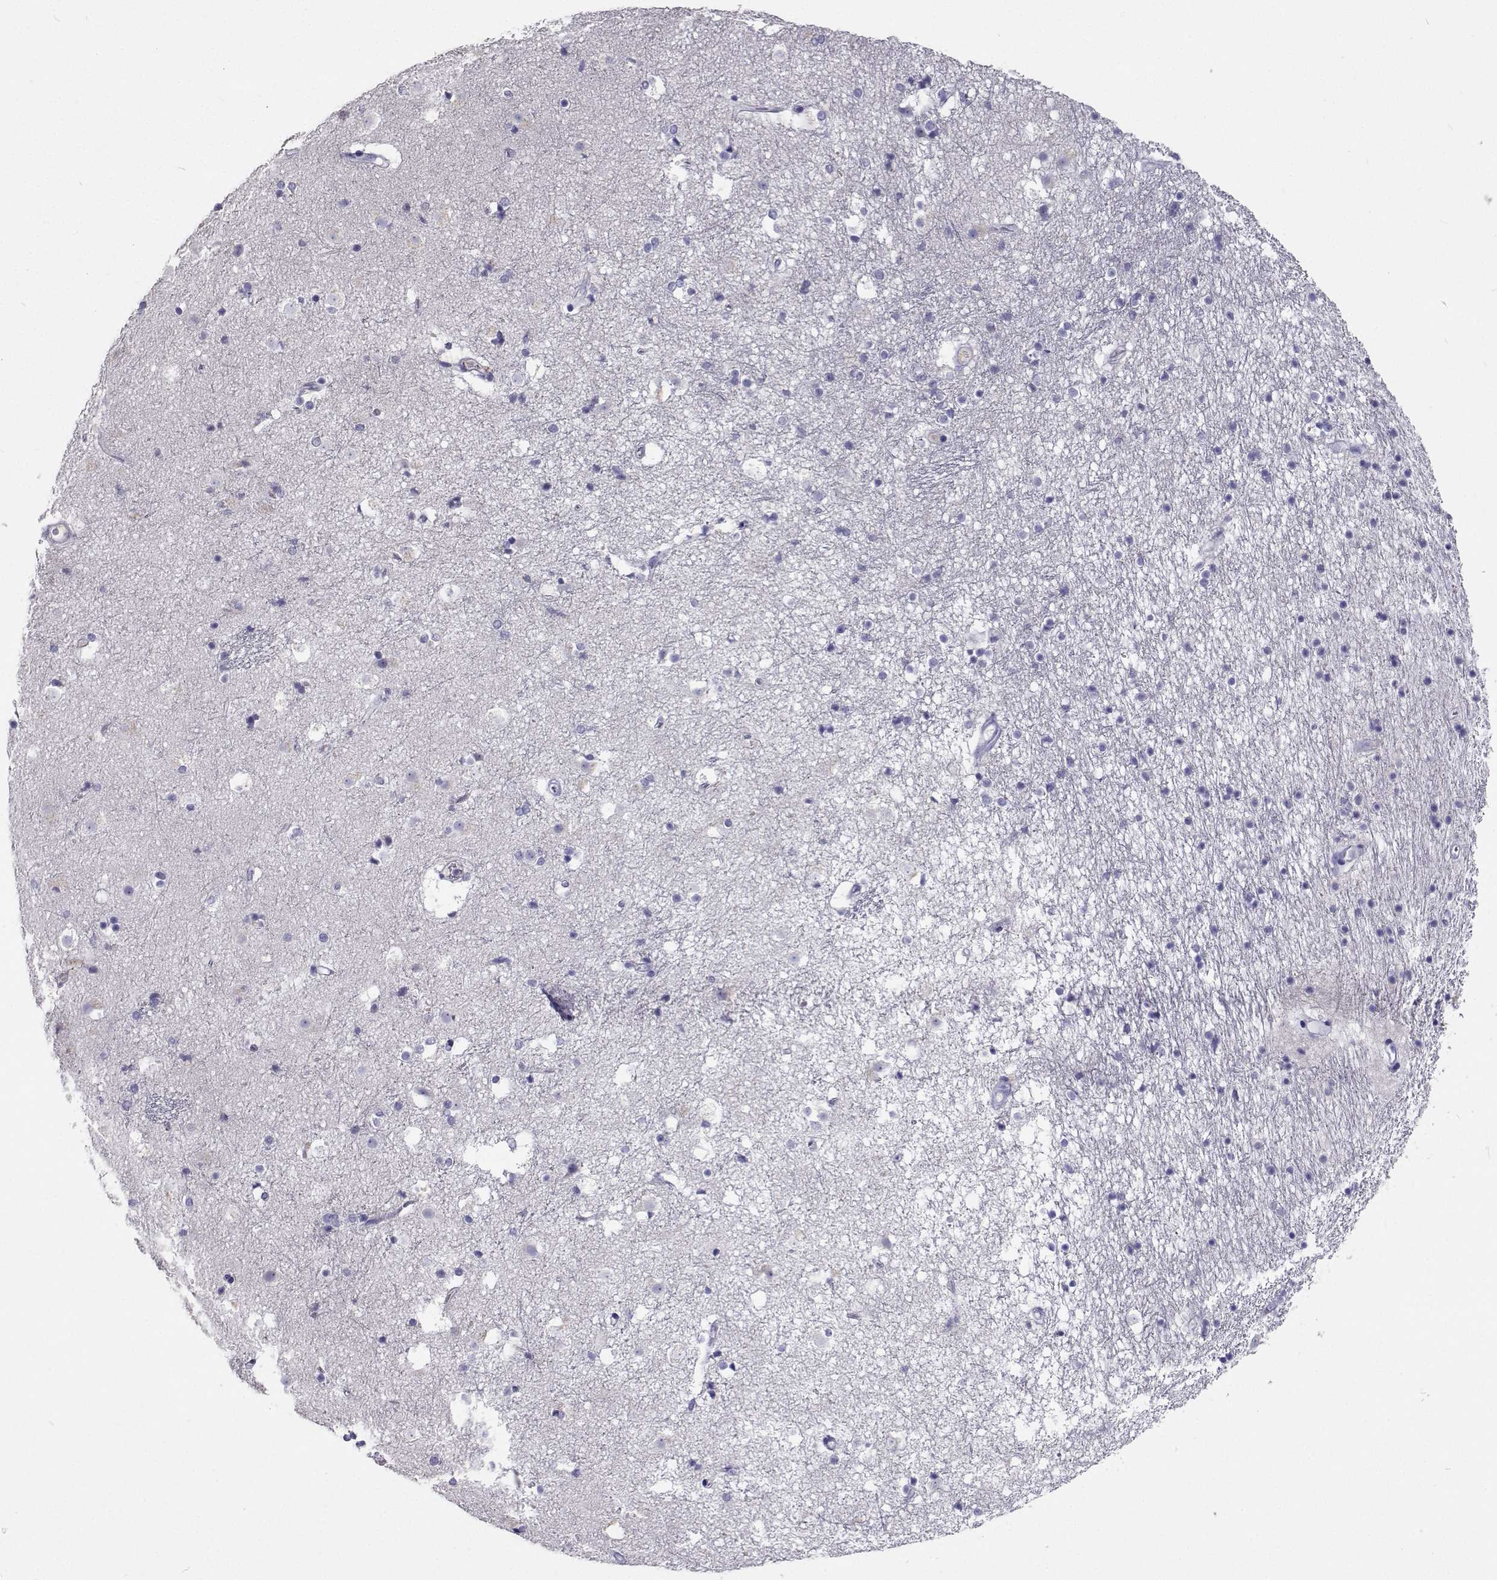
{"staining": {"intensity": "negative", "quantity": "none", "location": "none"}, "tissue": "caudate", "cell_type": "Glial cells", "image_type": "normal", "snomed": [{"axis": "morphology", "description": "Normal tissue, NOS"}, {"axis": "topography", "description": "Lateral ventricle wall"}], "caption": "A micrograph of caudate stained for a protein exhibits no brown staining in glial cells. (DAB (3,3'-diaminobenzidine) IHC visualized using brightfield microscopy, high magnification).", "gene": "CFAP44", "patient": {"sex": "female", "age": 71}}